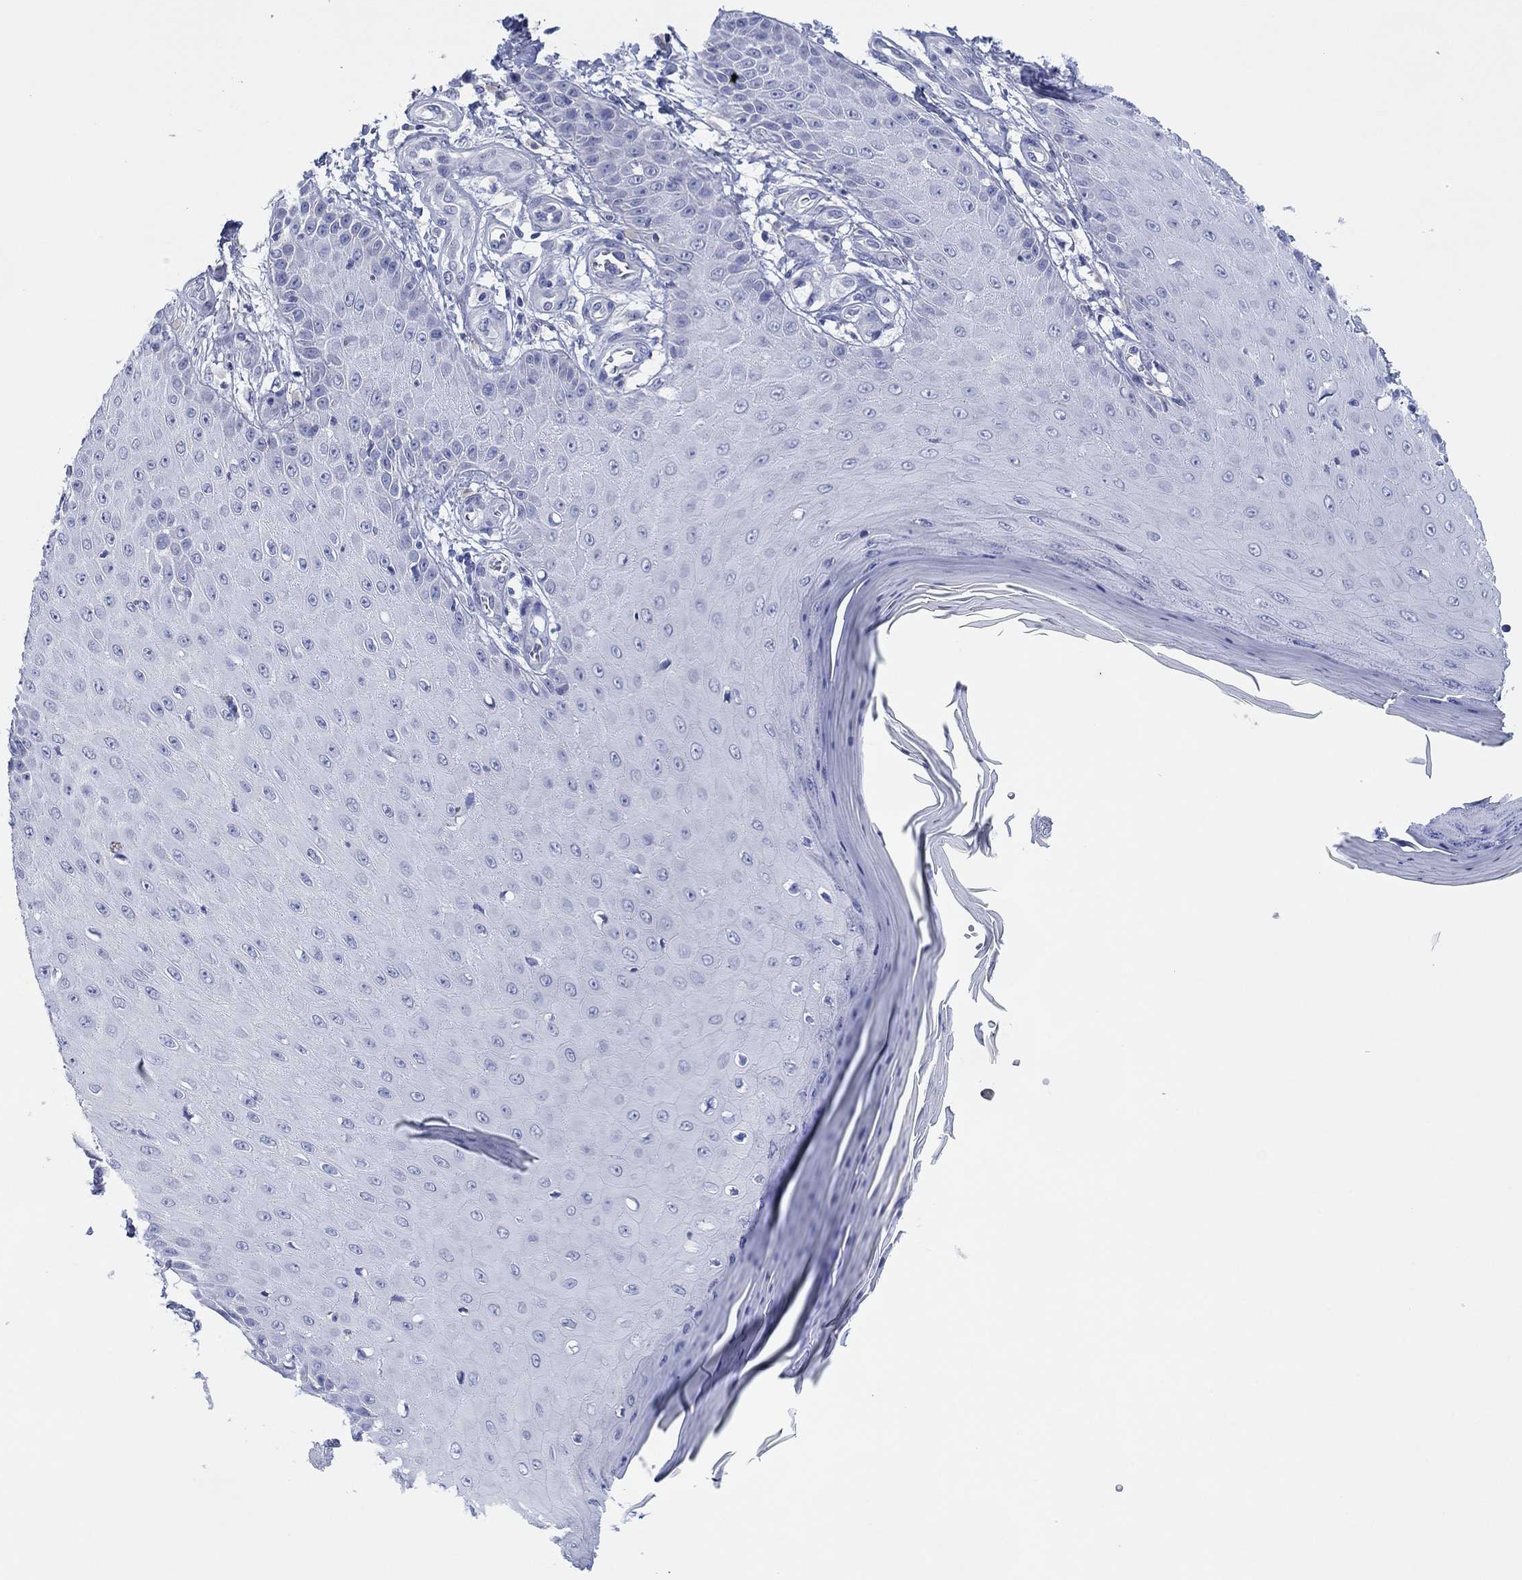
{"staining": {"intensity": "negative", "quantity": "none", "location": "none"}, "tissue": "skin cancer", "cell_type": "Tumor cells", "image_type": "cancer", "snomed": [{"axis": "morphology", "description": "Inflammation, NOS"}, {"axis": "morphology", "description": "Squamous cell carcinoma, NOS"}, {"axis": "topography", "description": "Skin"}], "caption": "A photomicrograph of human squamous cell carcinoma (skin) is negative for staining in tumor cells. (Brightfield microscopy of DAB immunohistochemistry (IHC) at high magnification).", "gene": "ATP1B1", "patient": {"sex": "male", "age": 70}}